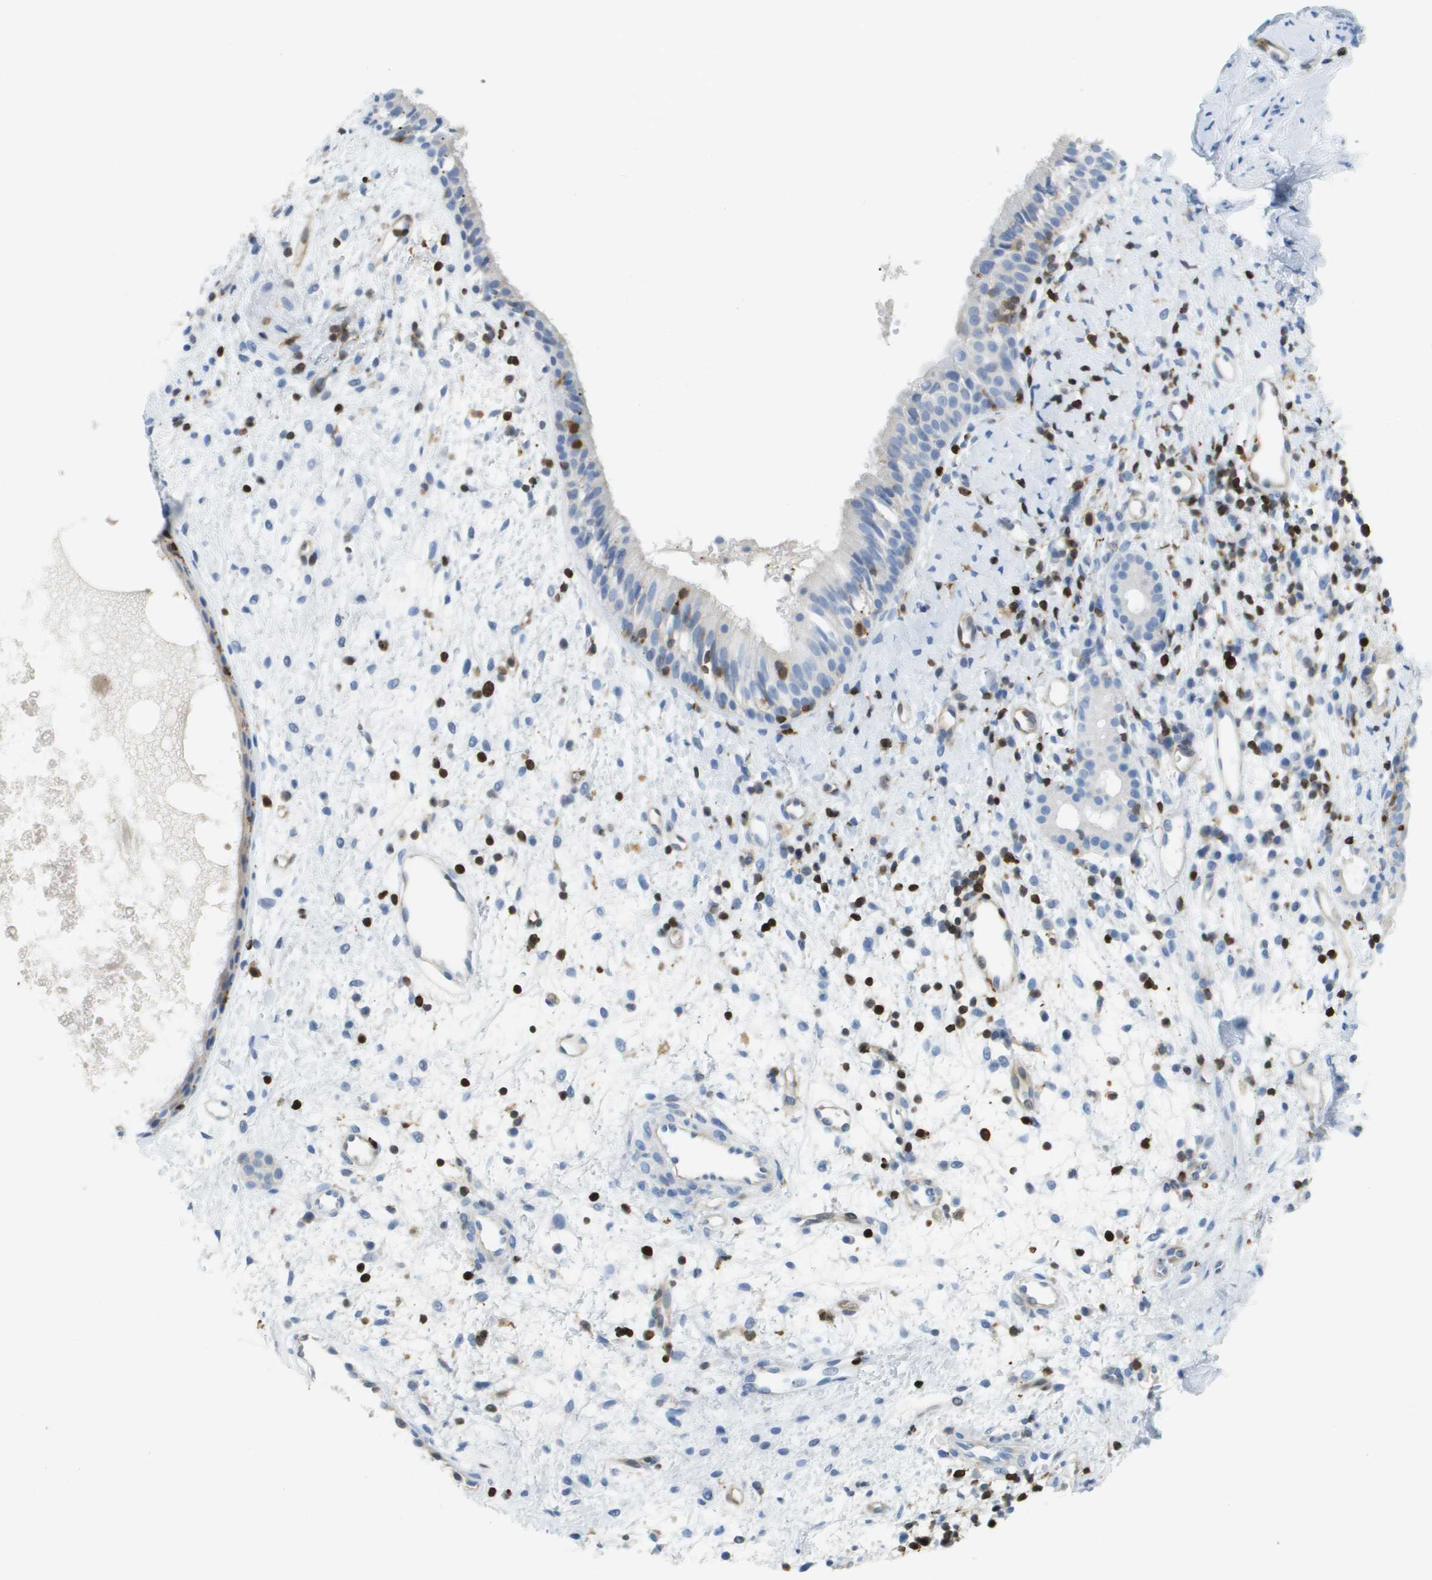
{"staining": {"intensity": "negative", "quantity": "none", "location": "none"}, "tissue": "nasopharynx", "cell_type": "Respiratory epithelial cells", "image_type": "normal", "snomed": [{"axis": "morphology", "description": "Normal tissue, NOS"}, {"axis": "topography", "description": "Nasopharynx"}], "caption": "Benign nasopharynx was stained to show a protein in brown. There is no significant expression in respiratory epithelial cells.", "gene": "DOCK5", "patient": {"sex": "male", "age": 22}}